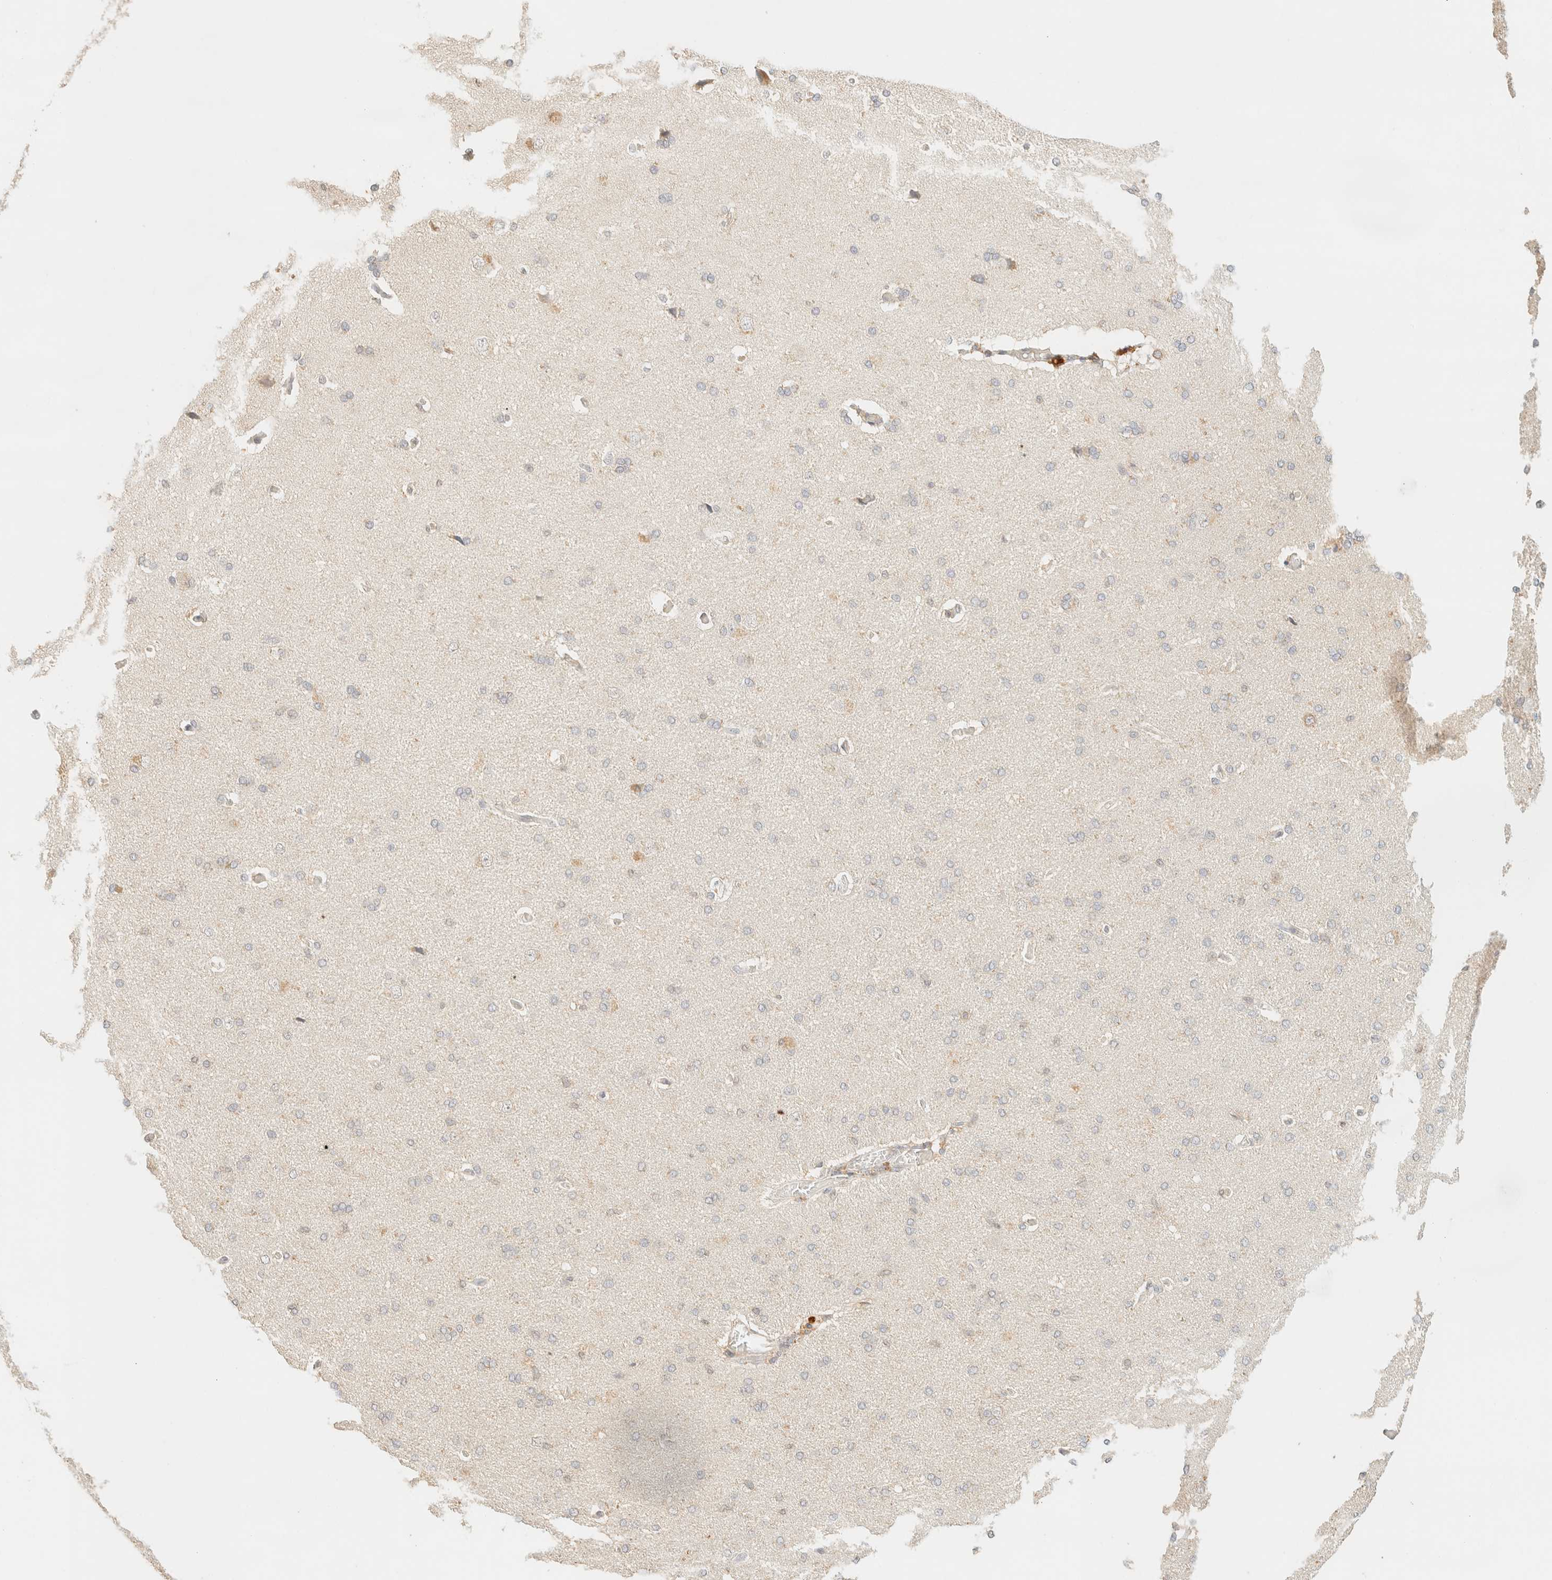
{"staining": {"intensity": "negative", "quantity": "none", "location": "none"}, "tissue": "cerebral cortex", "cell_type": "Endothelial cells", "image_type": "normal", "snomed": [{"axis": "morphology", "description": "Normal tissue, NOS"}, {"axis": "topography", "description": "Cerebral cortex"}], "caption": "Protein analysis of unremarkable cerebral cortex shows no significant staining in endothelial cells.", "gene": "TIMD4", "patient": {"sex": "male", "age": 62}}